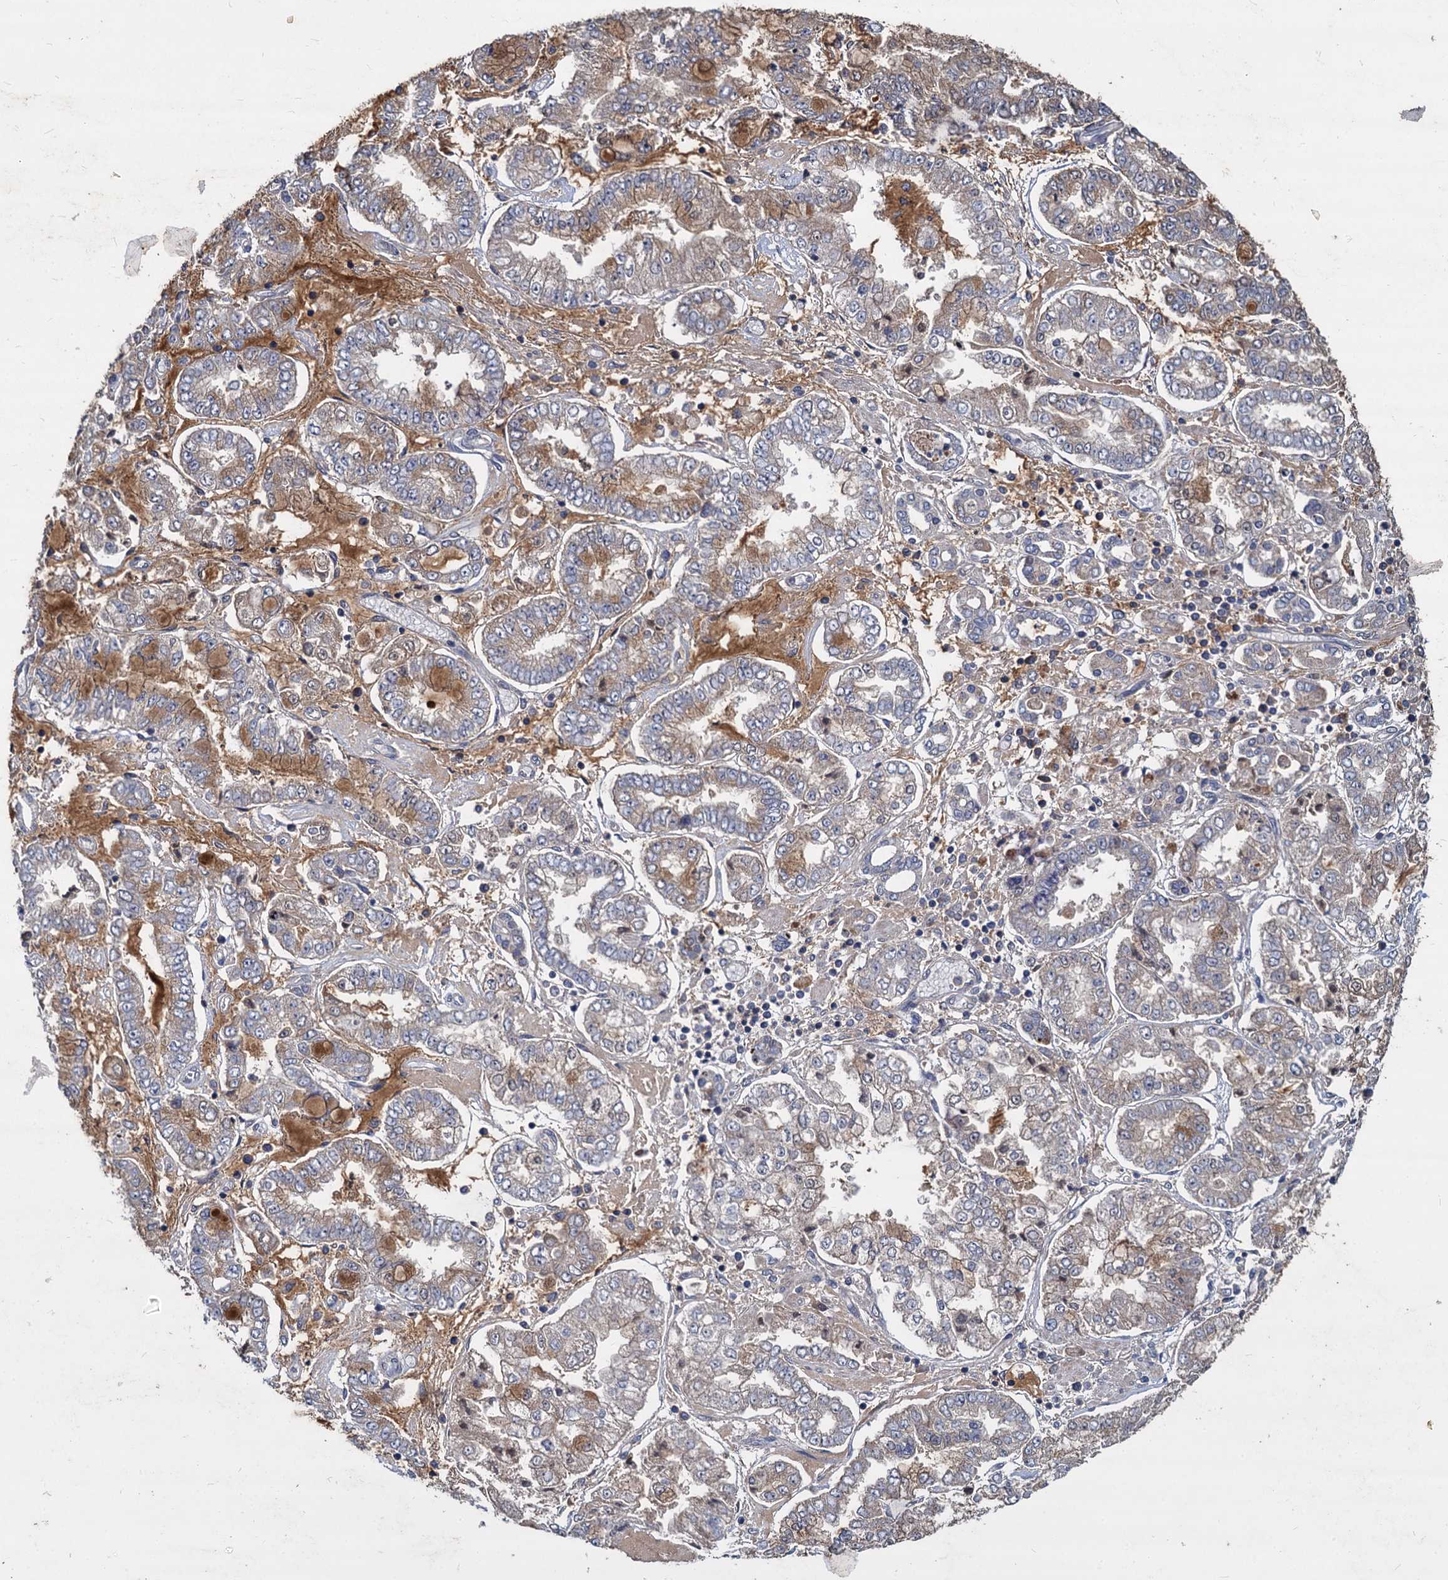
{"staining": {"intensity": "moderate", "quantity": "<25%", "location": "cytoplasmic/membranous"}, "tissue": "stomach cancer", "cell_type": "Tumor cells", "image_type": "cancer", "snomed": [{"axis": "morphology", "description": "Adenocarcinoma, NOS"}, {"axis": "topography", "description": "Stomach"}], "caption": "Human adenocarcinoma (stomach) stained for a protein (brown) reveals moderate cytoplasmic/membranous positive staining in about <25% of tumor cells.", "gene": "CCDC184", "patient": {"sex": "male", "age": 76}}